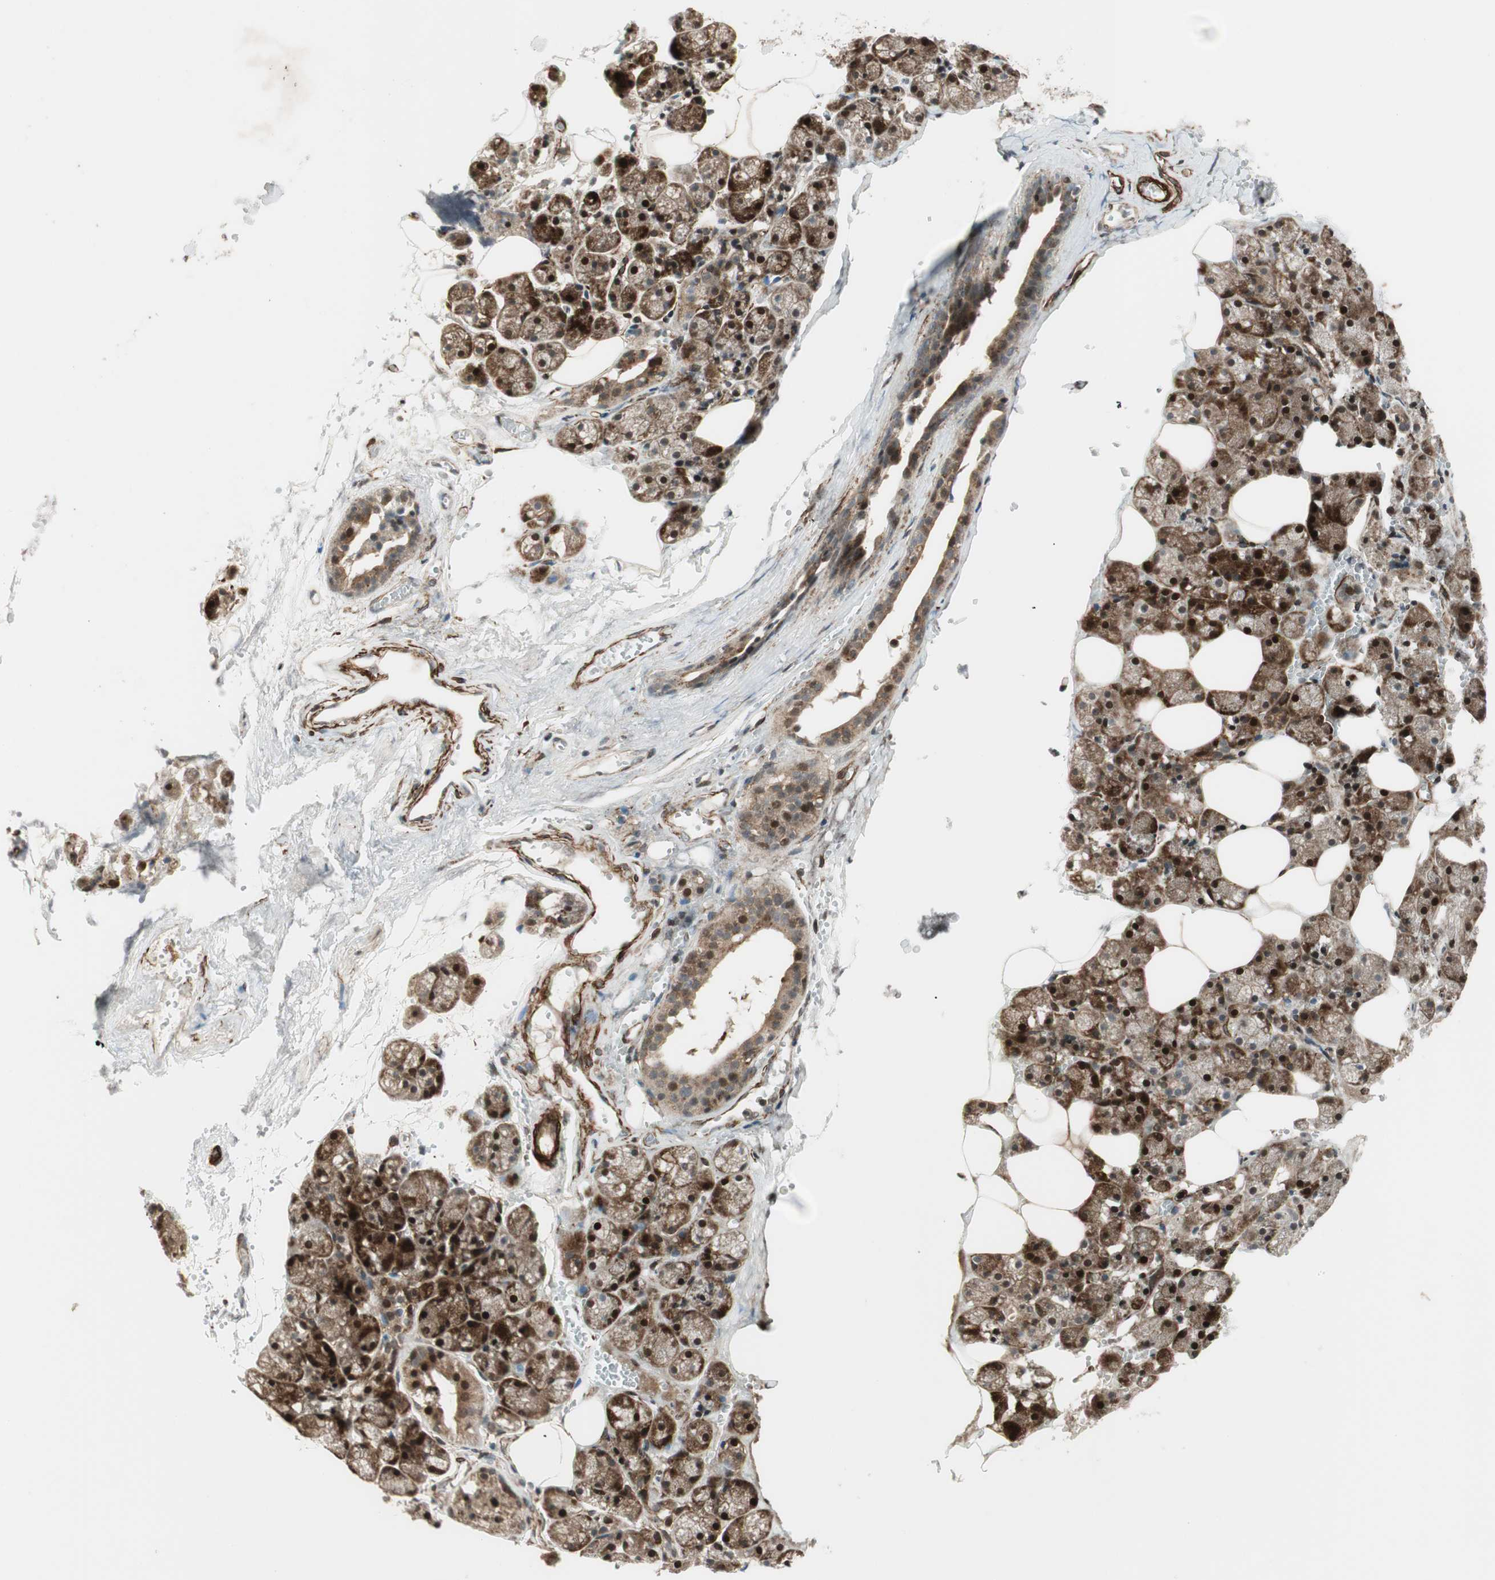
{"staining": {"intensity": "strong", "quantity": "25%-75%", "location": "cytoplasmic/membranous,nuclear"}, "tissue": "salivary gland", "cell_type": "Glandular cells", "image_type": "normal", "snomed": [{"axis": "morphology", "description": "Normal tissue, NOS"}, {"axis": "topography", "description": "Salivary gland"}], "caption": "This histopathology image reveals normal salivary gland stained with IHC to label a protein in brown. The cytoplasmic/membranous,nuclear of glandular cells show strong positivity for the protein. Nuclei are counter-stained blue.", "gene": "CDK19", "patient": {"sex": "male", "age": 62}}